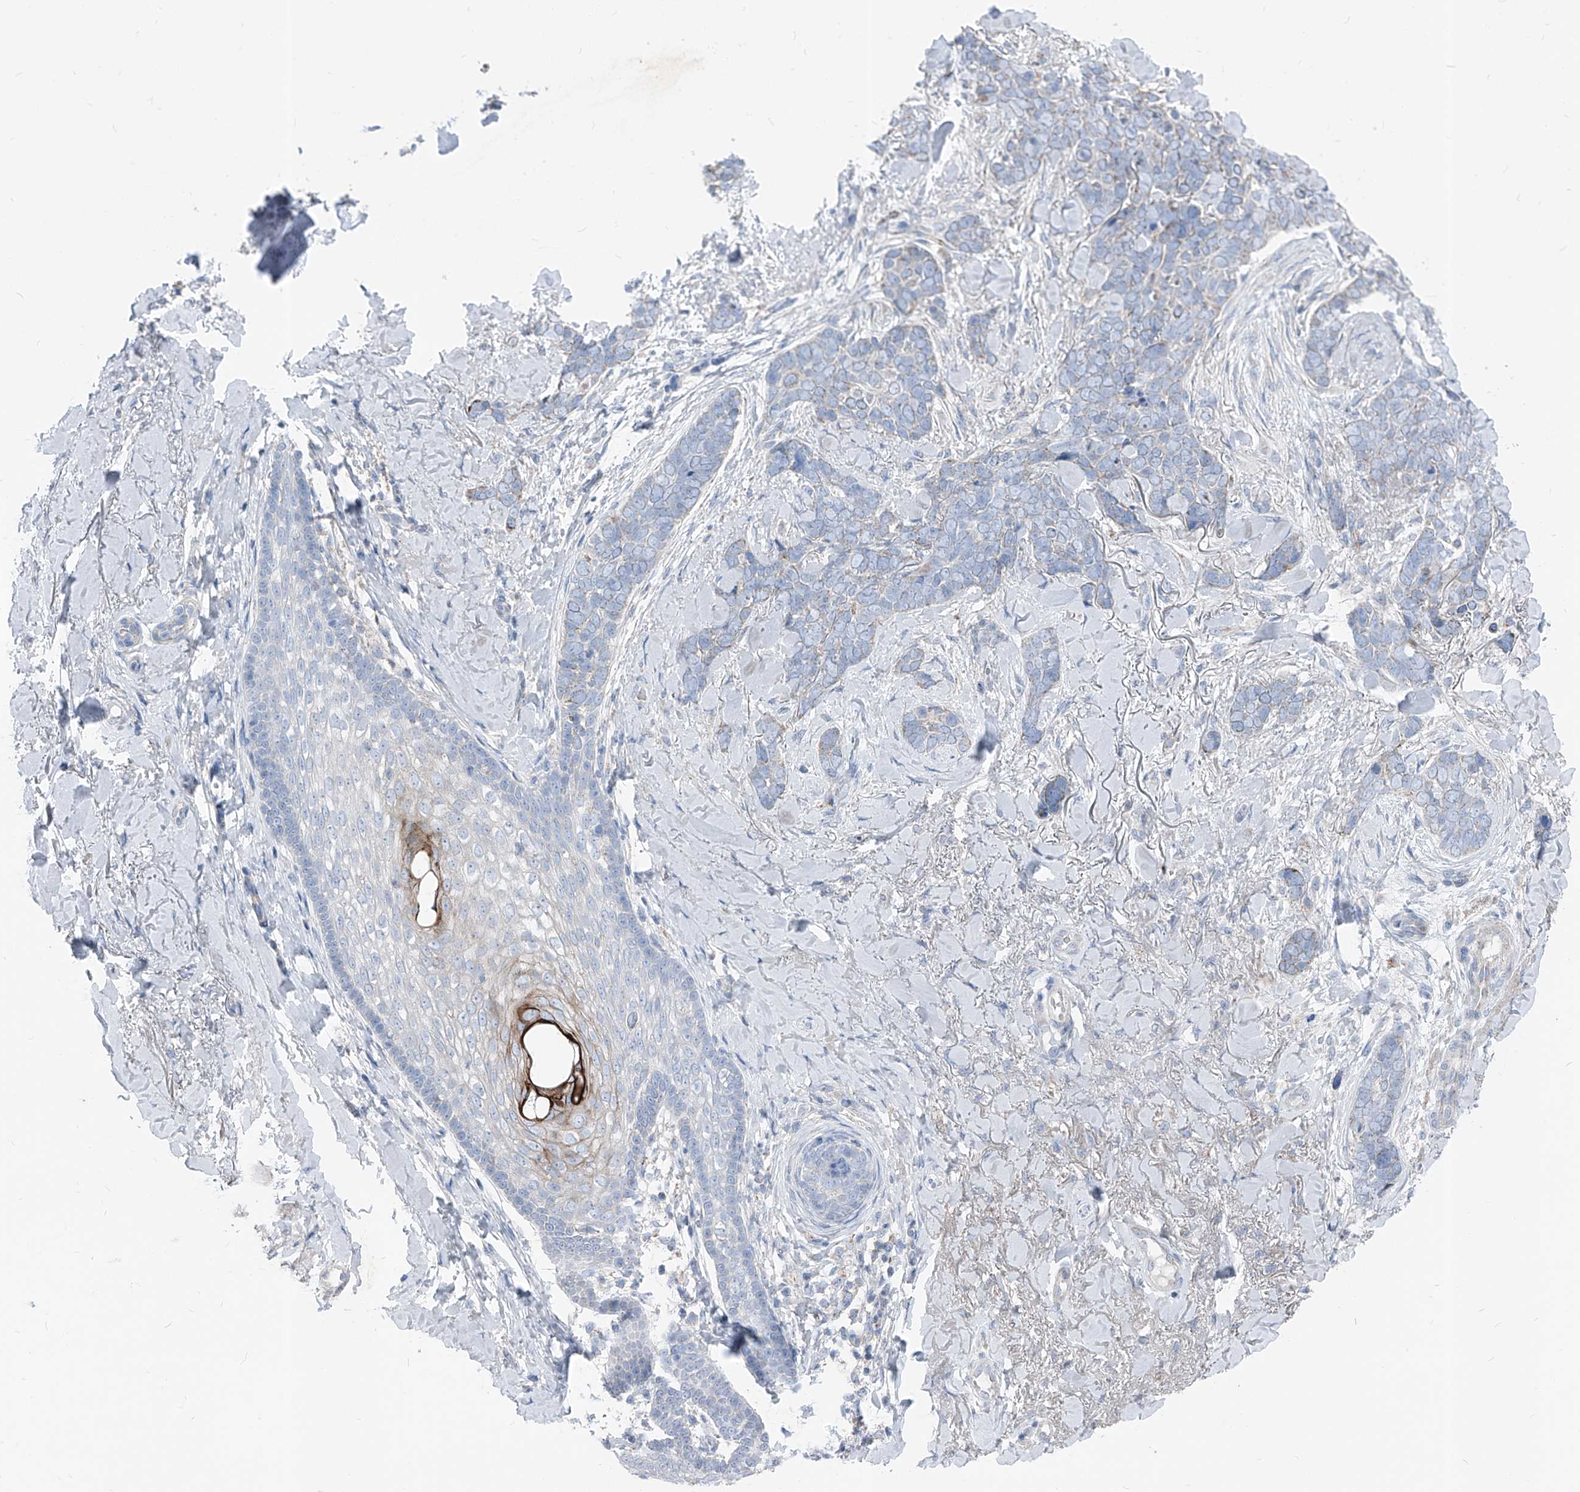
{"staining": {"intensity": "negative", "quantity": "none", "location": "none"}, "tissue": "skin cancer", "cell_type": "Tumor cells", "image_type": "cancer", "snomed": [{"axis": "morphology", "description": "Basal cell carcinoma"}, {"axis": "topography", "description": "Skin"}], "caption": "This is a histopathology image of IHC staining of skin cancer (basal cell carcinoma), which shows no positivity in tumor cells. (DAB IHC visualized using brightfield microscopy, high magnification).", "gene": "AGPS", "patient": {"sex": "female", "age": 82}}